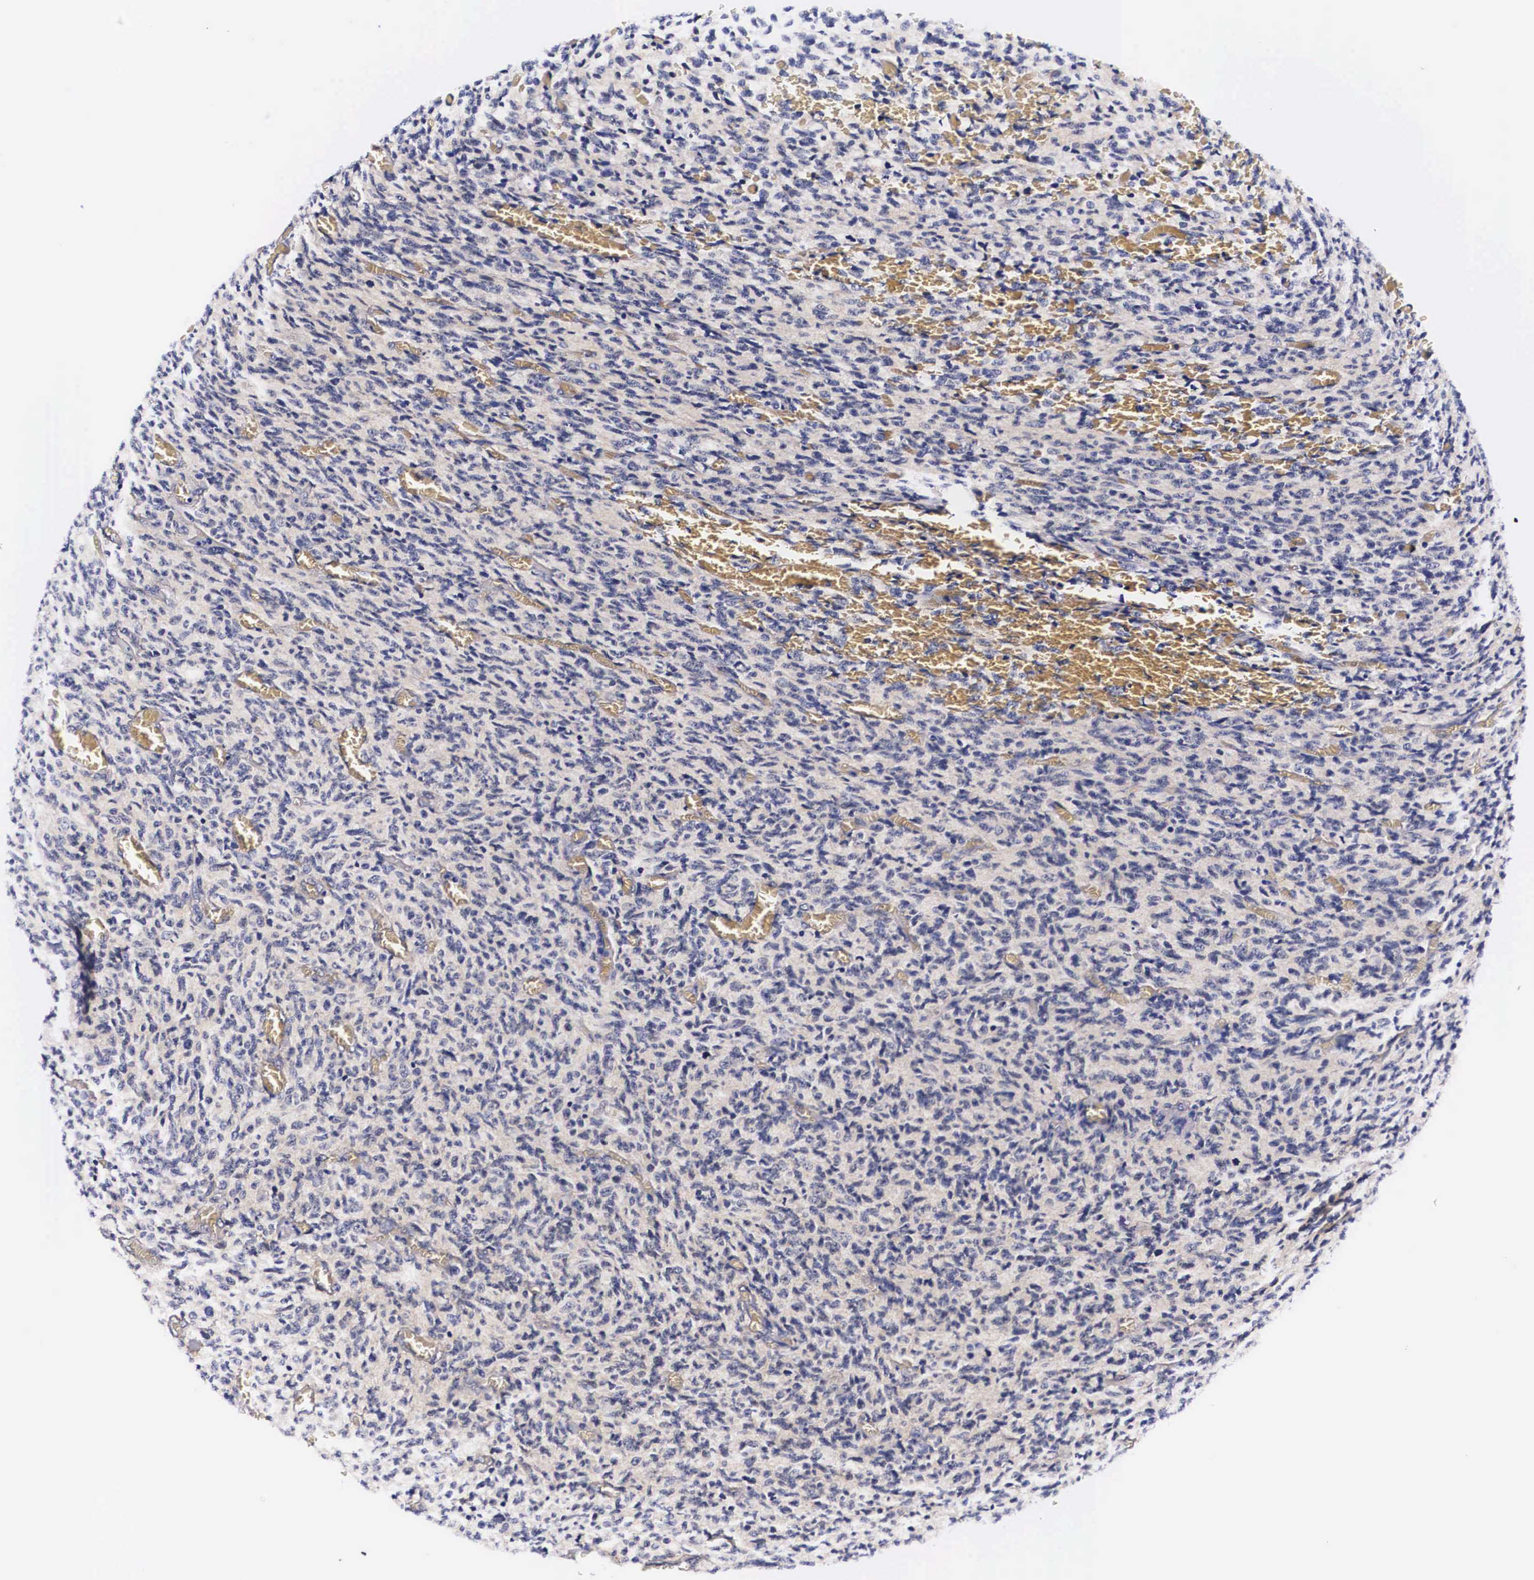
{"staining": {"intensity": "negative", "quantity": "none", "location": "none"}, "tissue": "glioma", "cell_type": "Tumor cells", "image_type": "cancer", "snomed": [{"axis": "morphology", "description": "Glioma, malignant, High grade"}, {"axis": "topography", "description": "Brain"}], "caption": "This histopathology image is of malignant high-grade glioma stained with IHC to label a protein in brown with the nuclei are counter-stained blue. There is no staining in tumor cells.", "gene": "PHETA2", "patient": {"sex": "male", "age": 56}}